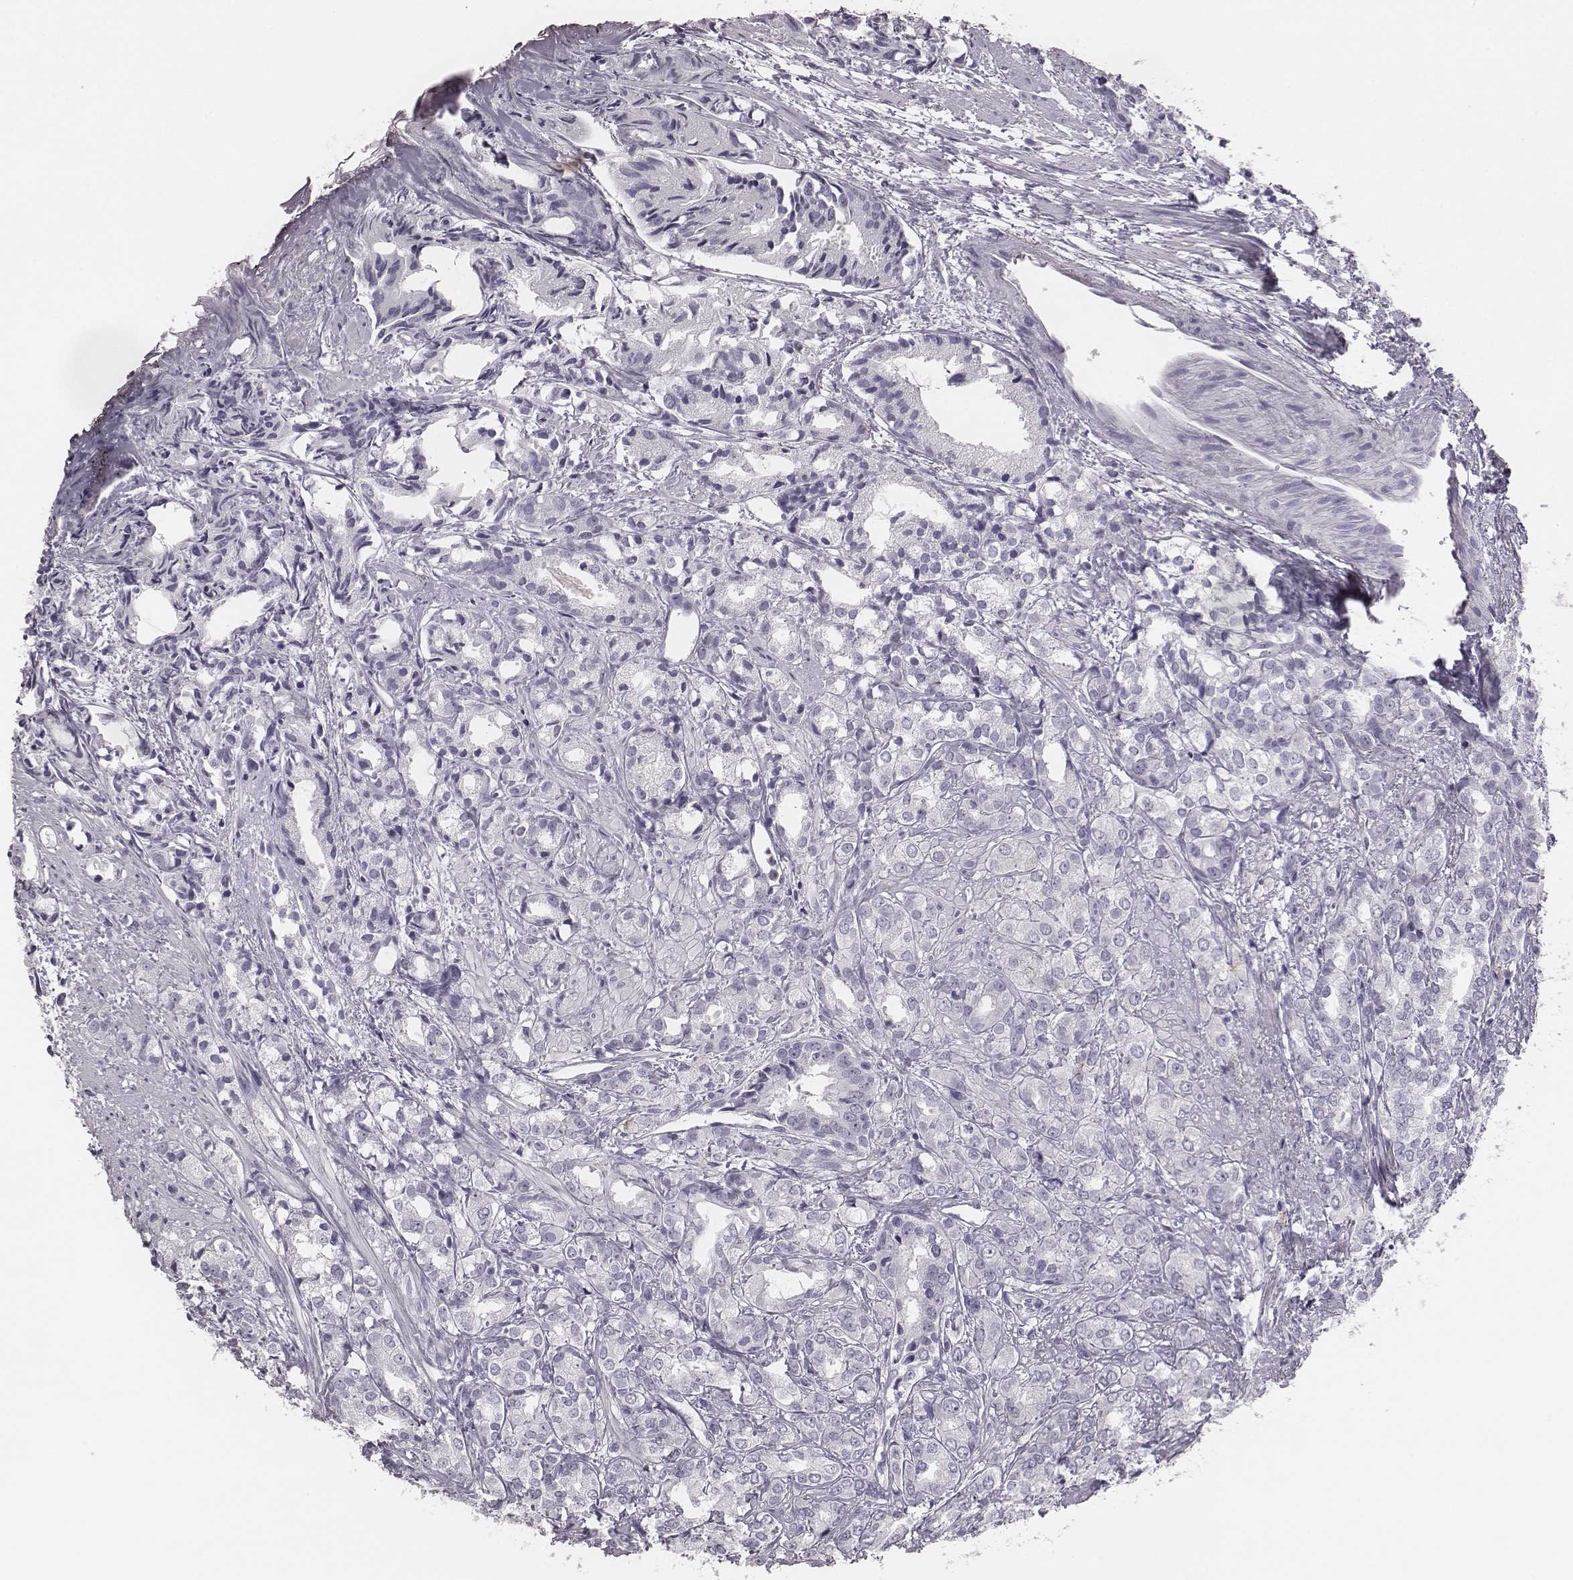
{"staining": {"intensity": "negative", "quantity": "none", "location": "none"}, "tissue": "prostate cancer", "cell_type": "Tumor cells", "image_type": "cancer", "snomed": [{"axis": "morphology", "description": "Adenocarcinoma, High grade"}, {"axis": "topography", "description": "Prostate"}], "caption": "The immunohistochemistry histopathology image has no significant expression in tumor cells of prostate adenocarcinoma (high-grade) tissue.", "gene": "CSH1", "patient": {"sex": "male", "age": 79}}